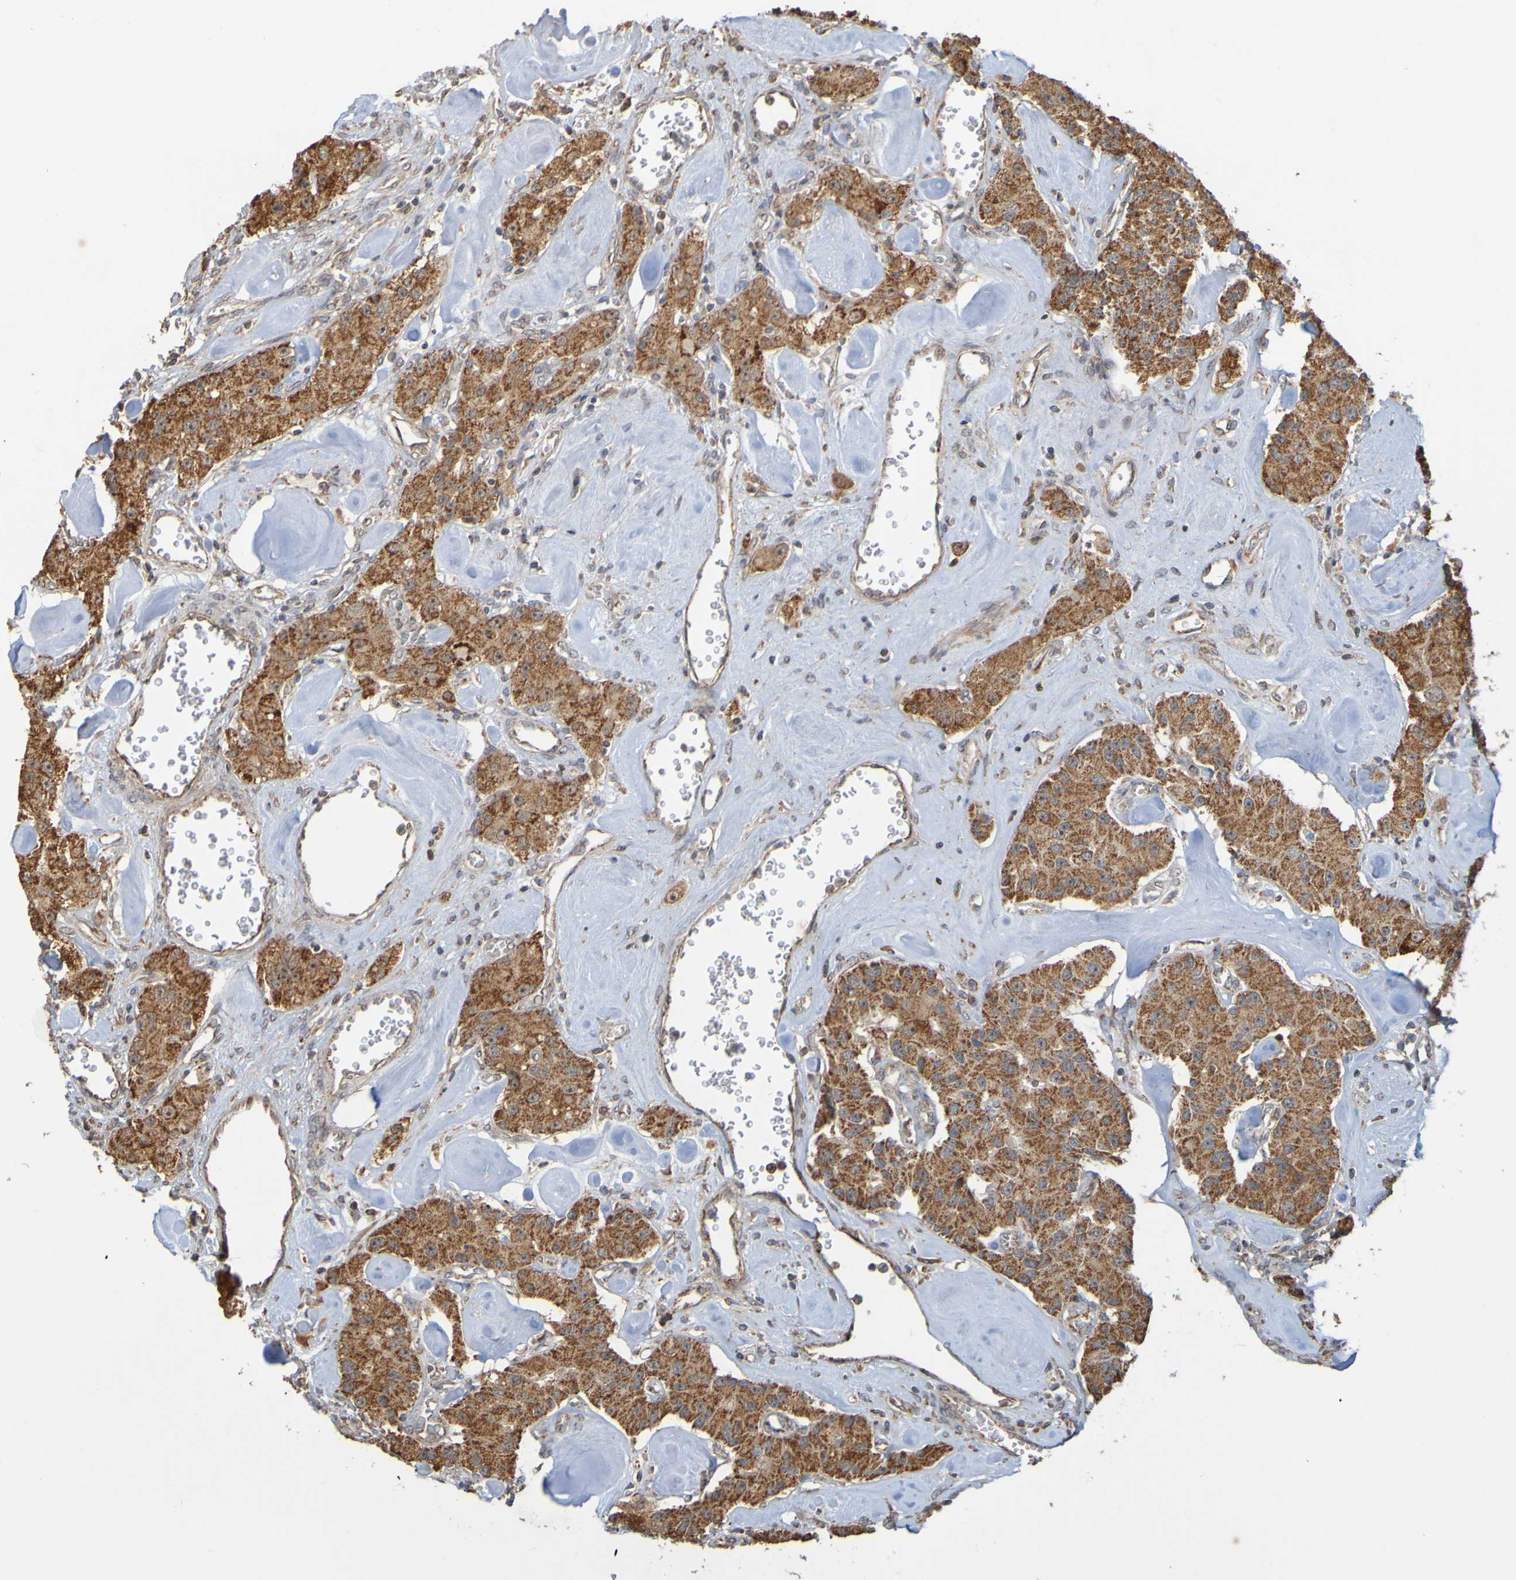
{"staining": {"intensity": "strong", "quantity": ">75%", "location": "cytoplasmic/membranous"}, "tissue": "carcinoid", "cell_type": "Tumor cells", "image_type": "cancer", "snomed": [{"axis": "morphology", "description": "Carcinoid, malignant, NOS"}, {"axis": "topography", "description": "Pancreas"}], "caption": "A photomicrograph of carcinoid stained for a protein shows strong cytoplasmic/membranous brown staining in tumor cells.", "gene": "TMBIM1", "patient": {"sex": "male", "age": 41}}